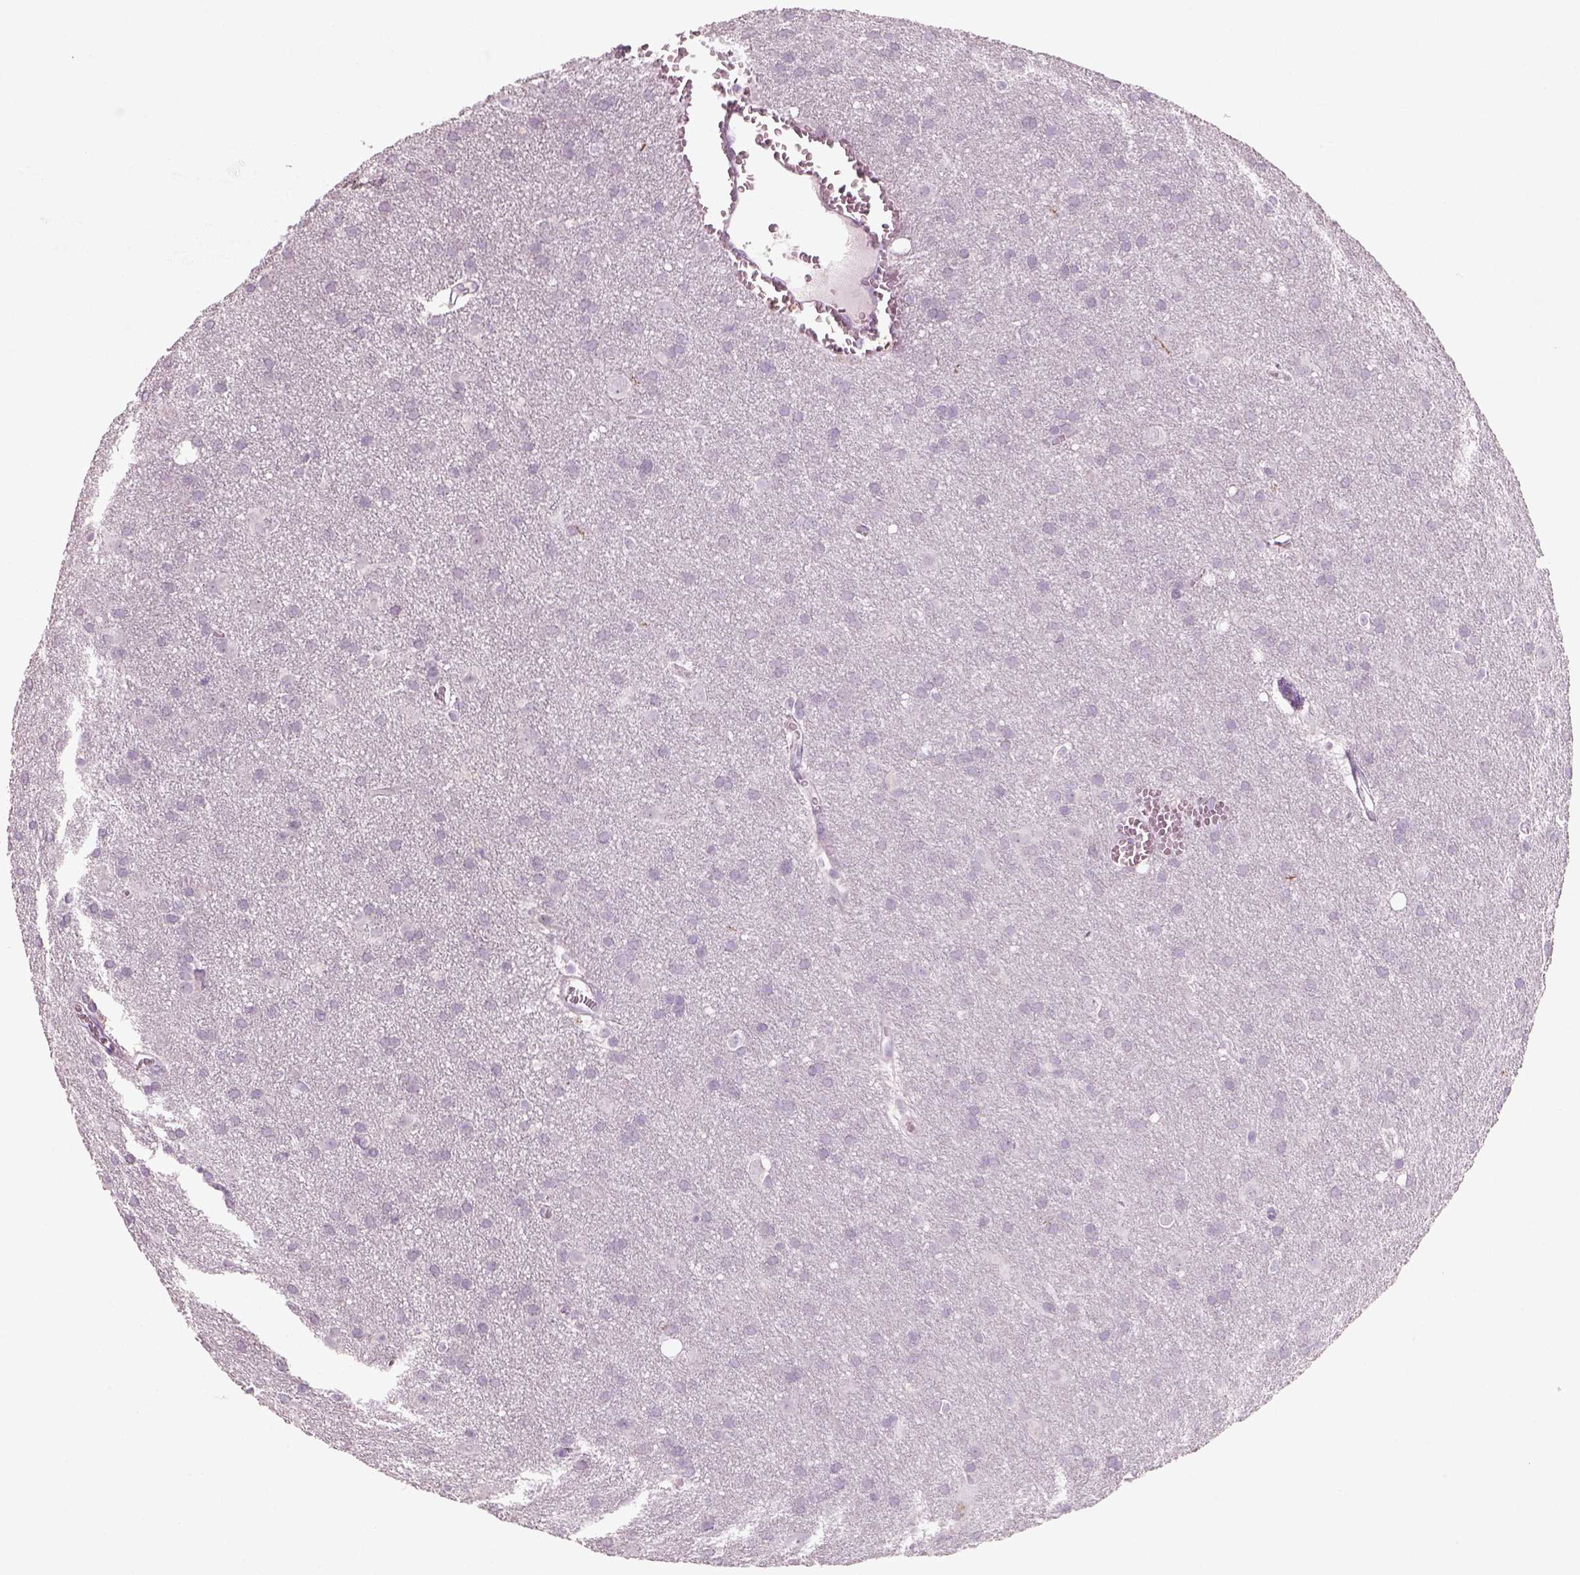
{"staining": {"intensity": "negative", "quantity": "none", "location": "none"}, "tissue": "glioma", "cell_type": "Tumor cells", "image_type": "cancer", "snomed": [{"axis": "morphology", "description": "Glioma, malignant, Low grade"}, {"axis": "topography", "description": "Brain"}], "caption": "The immunohistochemistry (IHC) micrograph has no significant expression in tumor cells of glioma tissue. Nuclei are stained in blue.", "gene": "SLC6A2", "patient": {"sex": "male", "age": 58}}